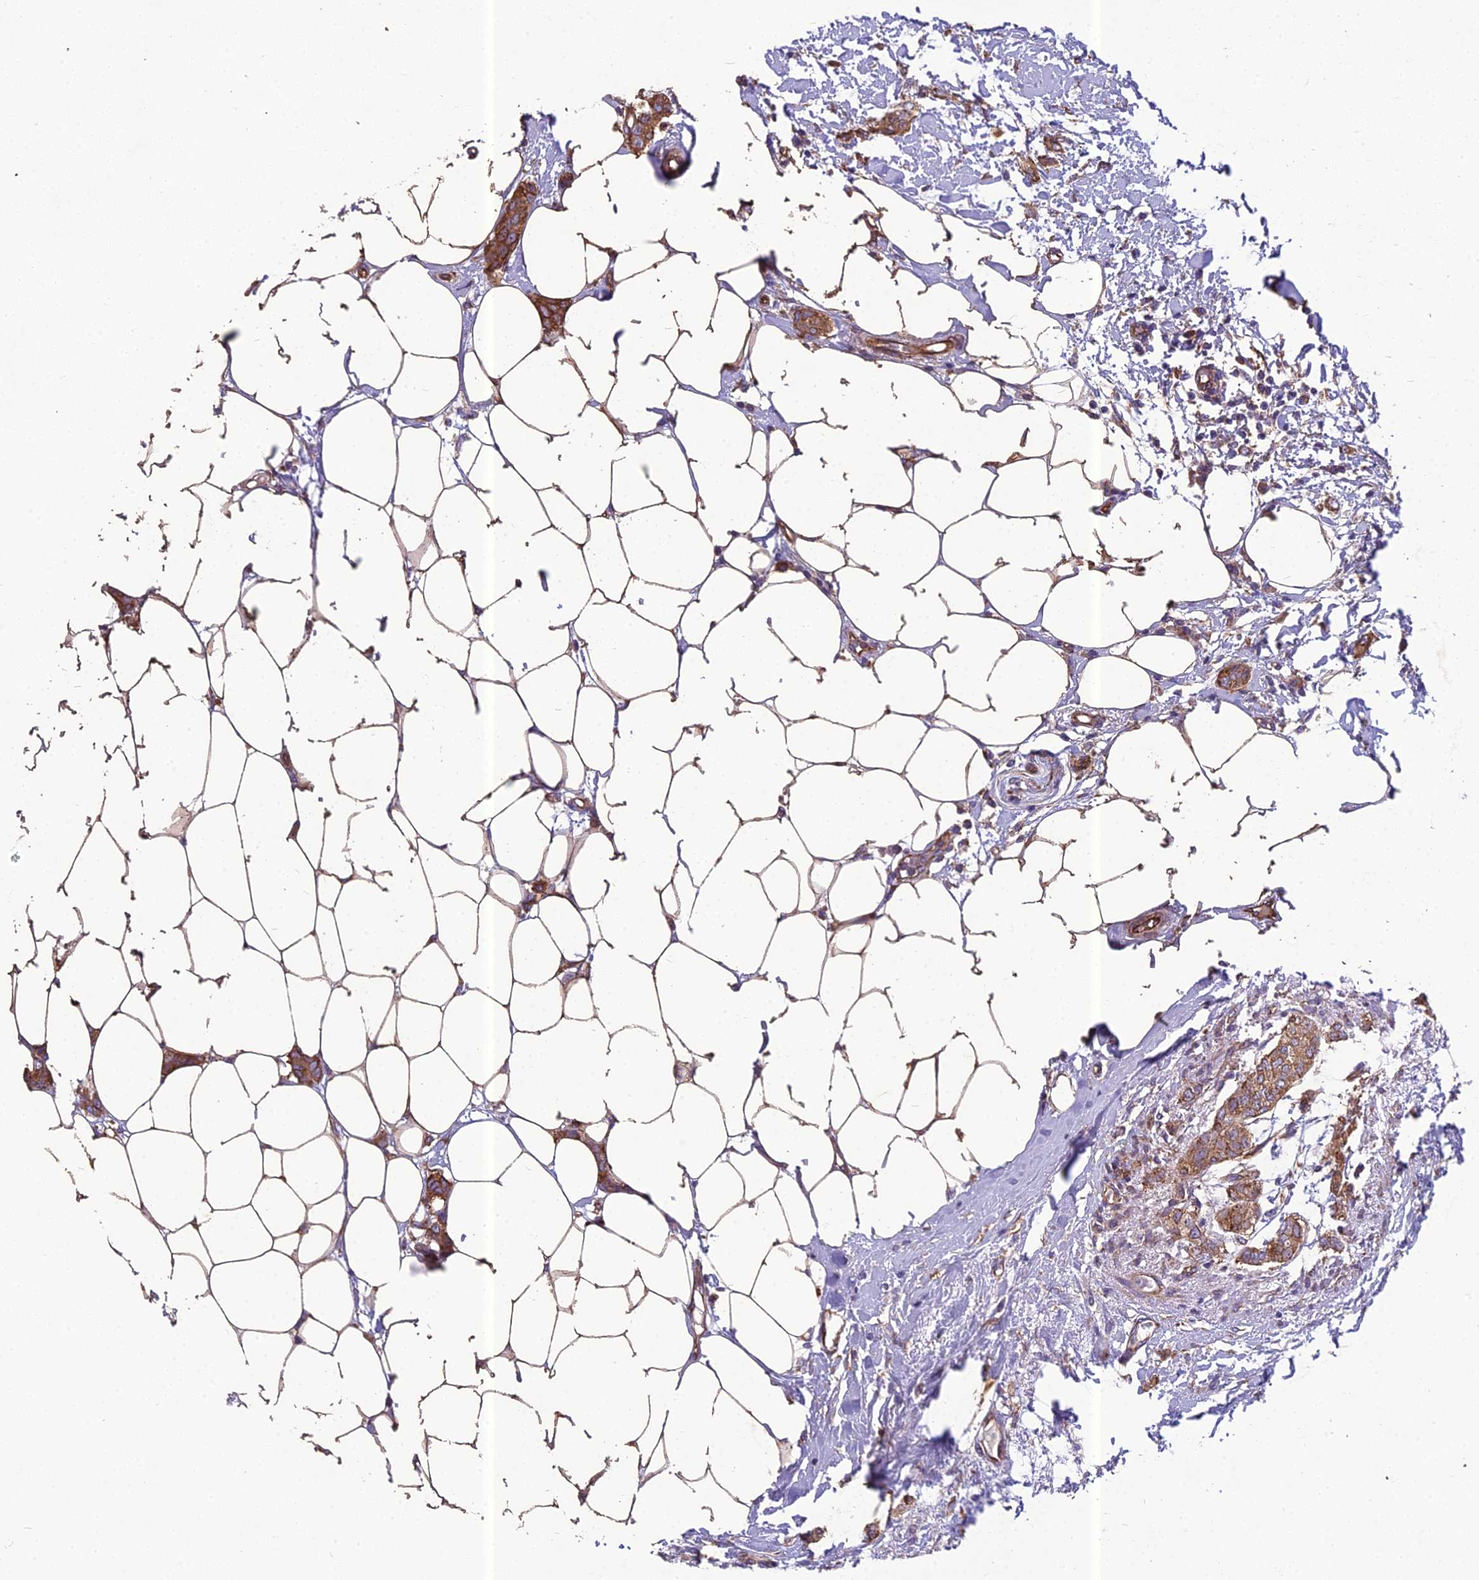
{"staining": {"intensity": "moderate", "quantity": ">75%", "location": "cytoplasmic/membranous"}, "tissue": "breast cancer", "cell_type": "Tumor cells", "image_type": "cancer", "snomed": [{"axis": "morphology", "description": "Duct carcinoma"}, {"axis": "topography", "description": "Breast"}], "caption": "Protein analysis of breast intraductal carcinoma tissue exhibits moderate cytoplasmic/membranous expression in approximately >75% of tumor cells.", "gene": "SPDL1", "patient": {"sex": "female", "age": 72}}